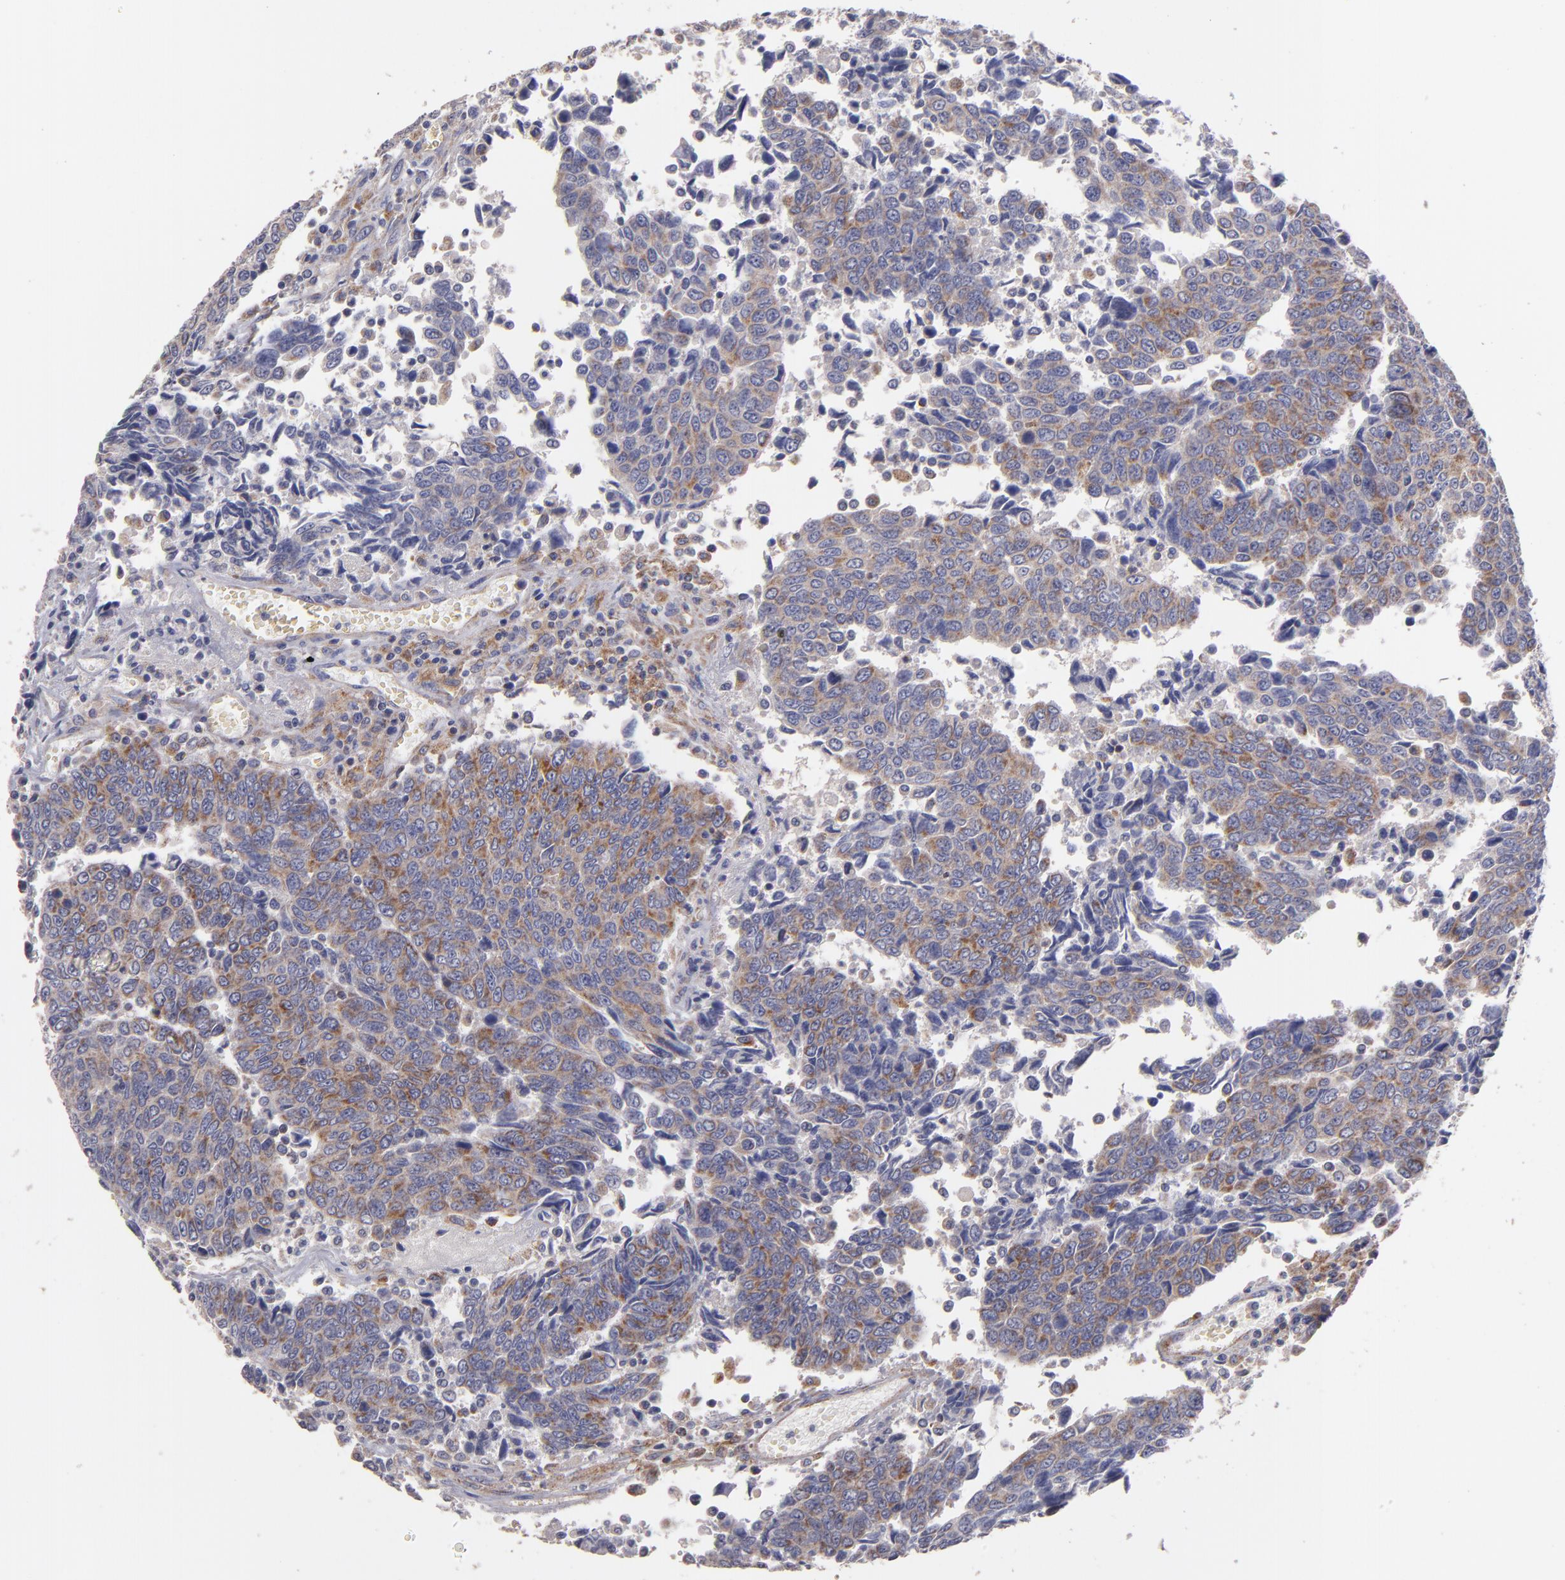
{"staining": {"intensity": "weak", "quantity": ">75%", "location": "cytoplasmic/membranous"}, "tissue": "urothelial cancer", "cell_type": "Tumor cells", "image_type": "cancer", "snomed": [{"axis": "morphology", "description": "Urothelial carcinoma, High grade"}, {"axis": "topography", "description": "Urinary bladder"}], "caption": "IHC (DAB (3,3'-diaminobenzidine)) staining of high-grade urothelial carcinoma demonstrates weak cytoplasmic/membranous protein staining in about >75% of tumor cells.", "gene": "CLTA", "patient": {"sex": "male", "age": 86}}